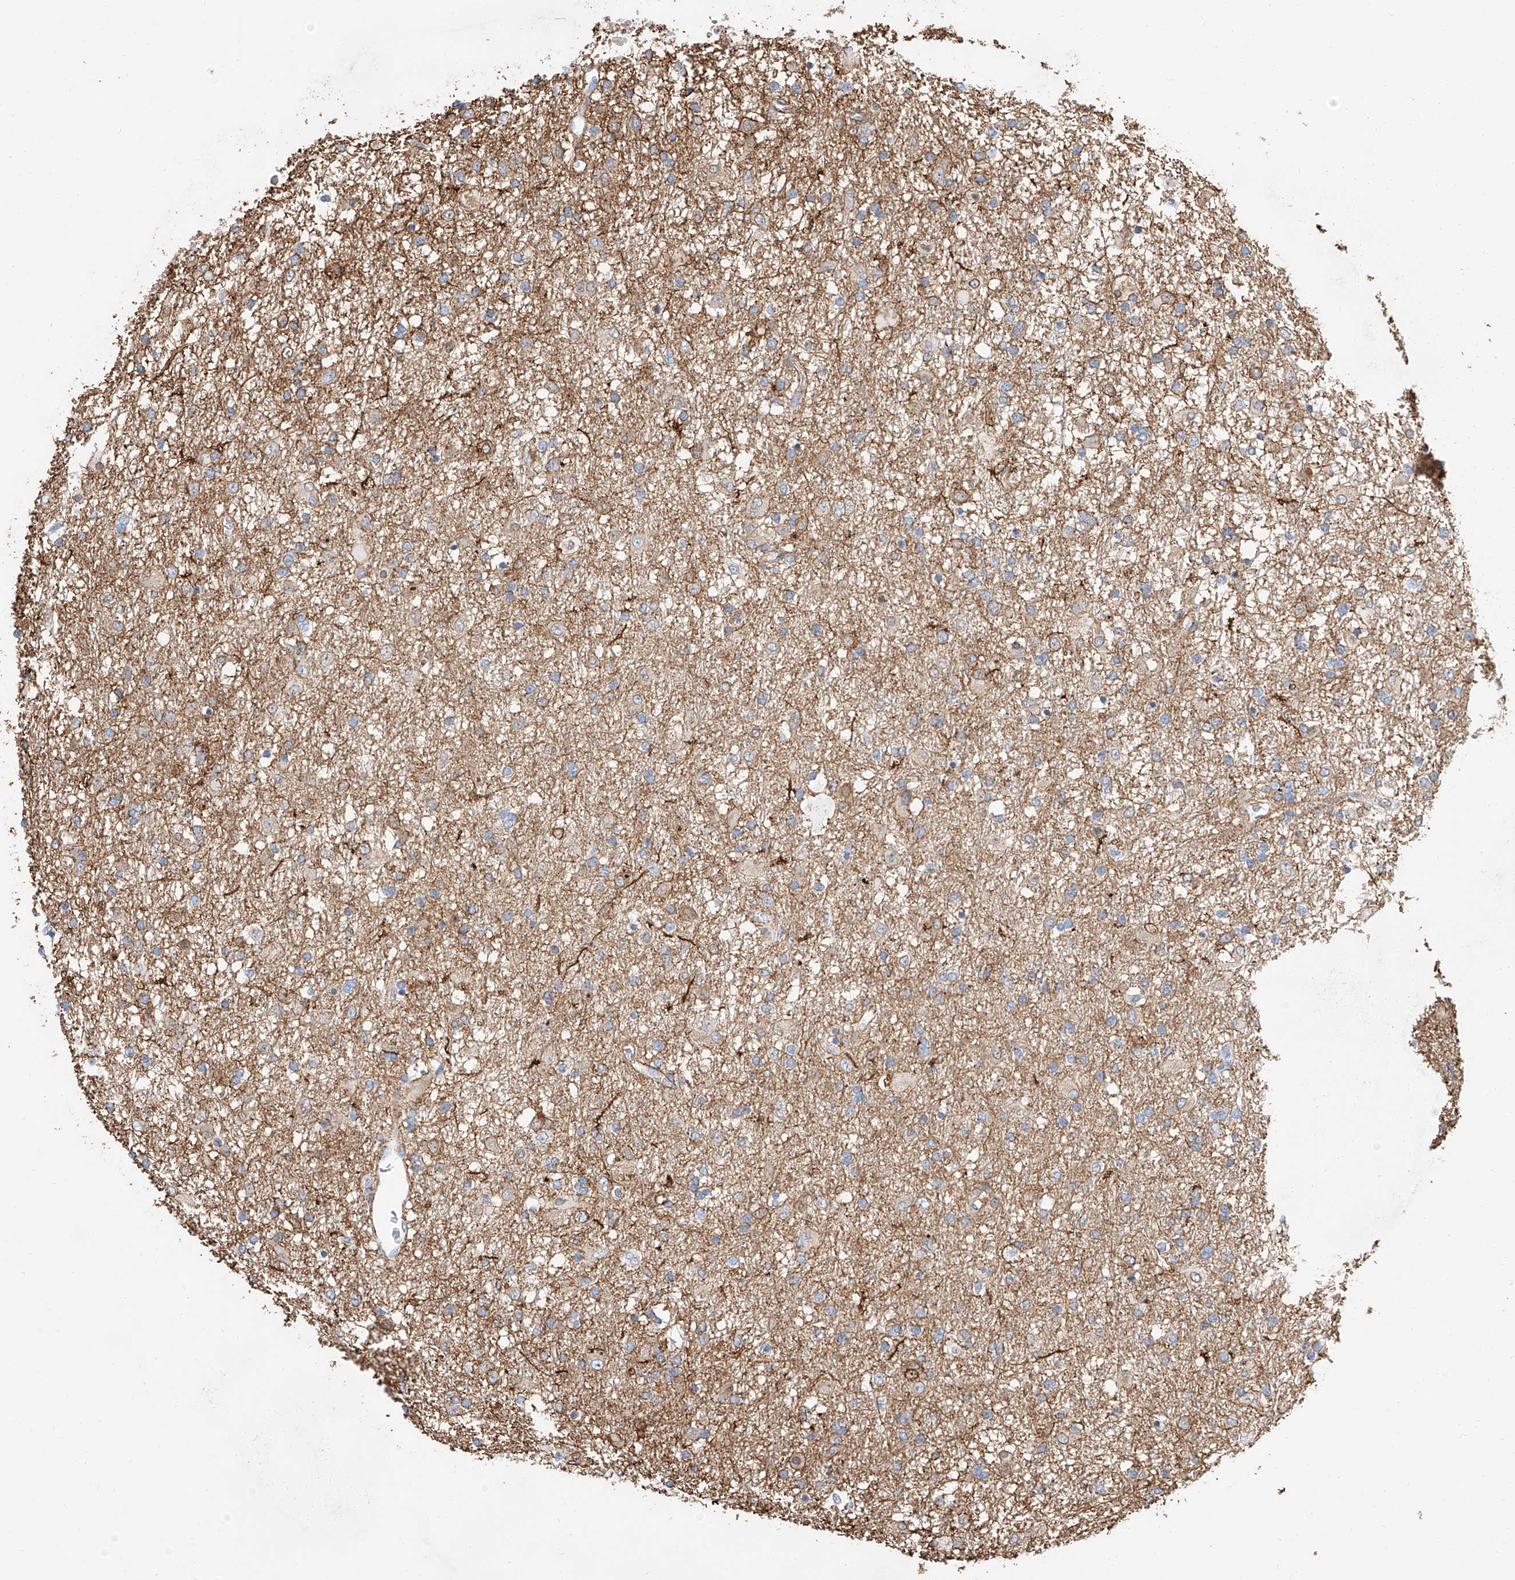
{"staining": {"intensity": "weak", "quantity": "<25%", "location": "cytoplasmic/membranous"}, "tissue": "glioma", "cell_type": "Tumor cells", "image_type": "cancer", "snomed": [{"axis": "morphology", "description": "Glioma, malignant, Low grade"}, {"axis": "topography", "description": "Brain"}], "caption": "IHC image of human glioma stained for a protein (brown), which exhibits no positivity in tumor cells.", "gene": "WFS1", "patient": {"sex": "male", "age": 65}}